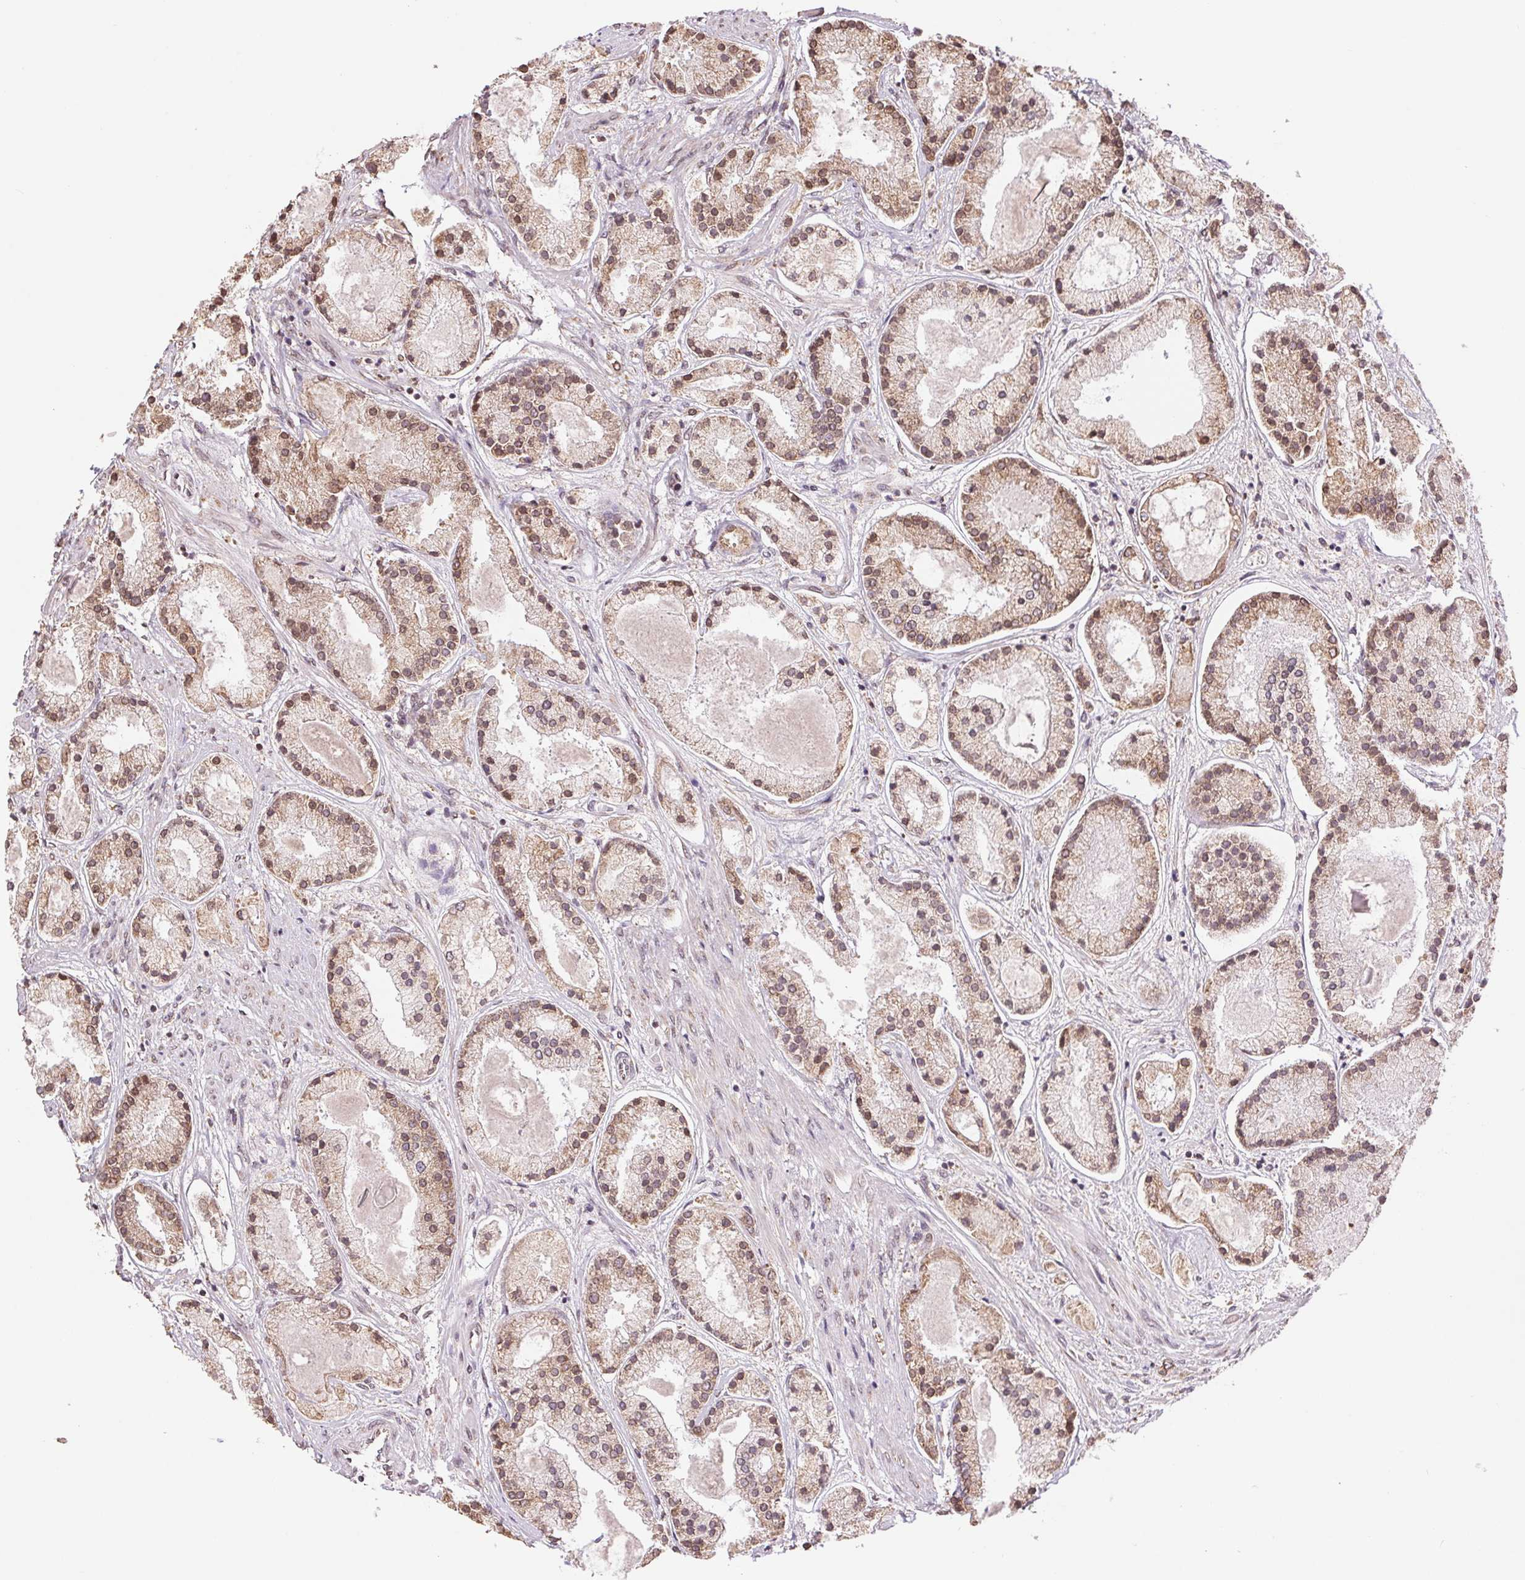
{"staining": {"intensity": "weak", "quantity": ">75%", "location": "cytoplasmic/membranous"}, "tissue": "prostate cancer", "cell_type": "Tumor cells", "image_type": "cancer", "snomed": [{"axis": "morphology", "description": "Adenocarcinoma, High grade"}, {"axis": "topography", "description": "Prostate"}], "caption": "Immunohistochemical staining of human prostate cancer (adenocarcinoma (high-grade)) shows weak cytoplasmic/membranous protein positivity in approximately >75% of tumor cells.", "gene": "RPN1", "patient": {"sex": "male", "age": 67}}